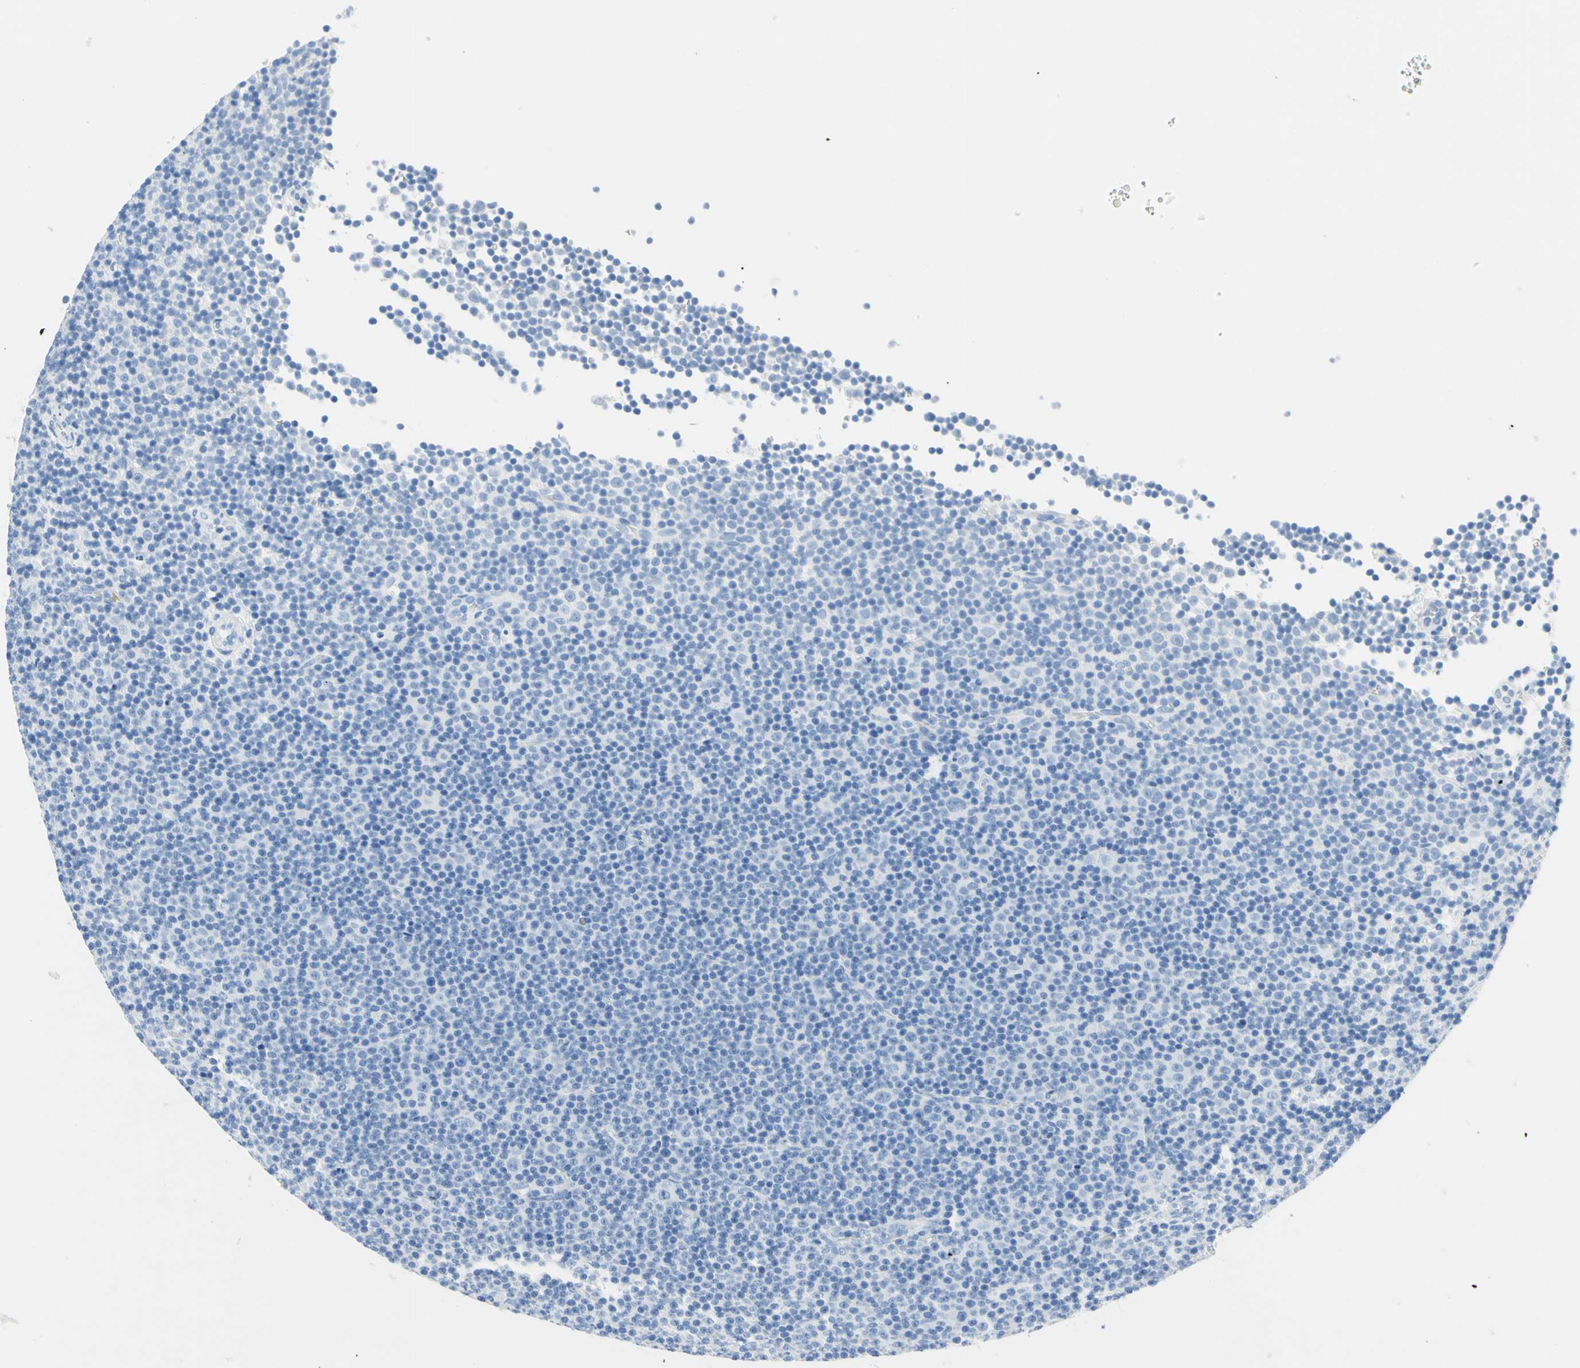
{"staining": {"intensity": "negative", "quantity": "none", "location": "none"}, "tissue": "lymphoma", "cell_type": "Tumor cells", "image_type": "cancer", "snomed": [{"axis": "morphology", "description": "Malignant lymphoma, non-Hodgkin's type, Low grade"}, {"axis": "topography", "description": "Lymph node"}], "caption": "Immunohistochemistry (IHC) histopathology image of neoplastic tissue: human malignant lymphoma, non-Hodgkin's type (low-grade) stained with DAB (3,3'-diaminobenzidine) exhibits no significant protein positivity in tumor cells.", "gene": "IL6ST", "patient": {"sex": "female", "age": 67}}